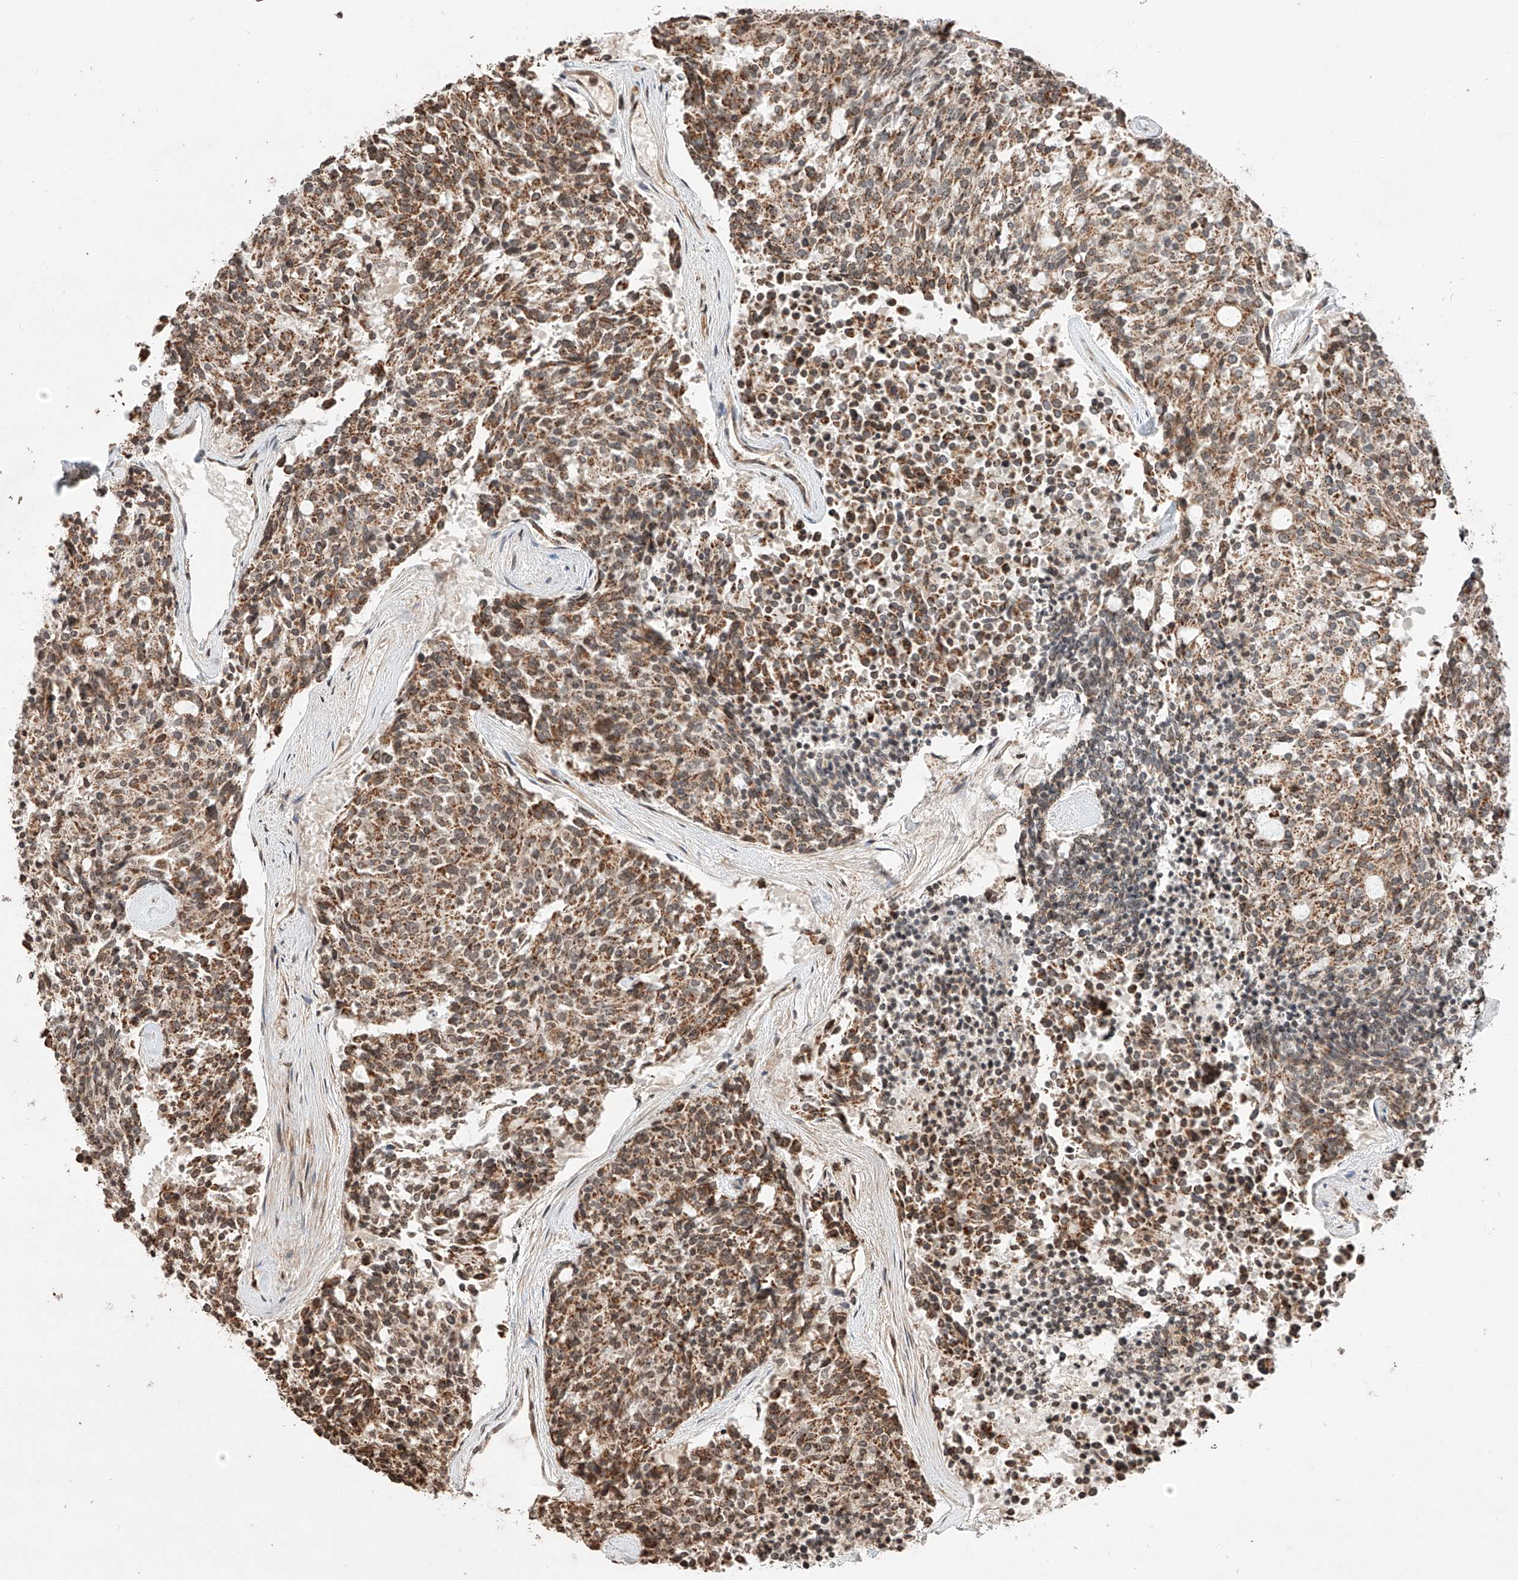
{"staining": {"intensity": "moderate", "quantity": ">75%", "location": "cytoplasmic/membranous"}, "tissue": "carcinoid", "cell_type": "Tumor cells", "image_type": "cancer", "snomed": [{"axis": "morphology", "description": "Carcinoid, malignant, NOS"}, {"axis": "topography", "description": "Pancreas"}], "caption": "Approximately >75% of tumor cells in human carcinoid show moderate cytoplasmic/membranous protein expression as visualized by brown immunohistochemical staining.", "gene": "ARHGAP33", "patient": {"sex": "female", "age": 54}}